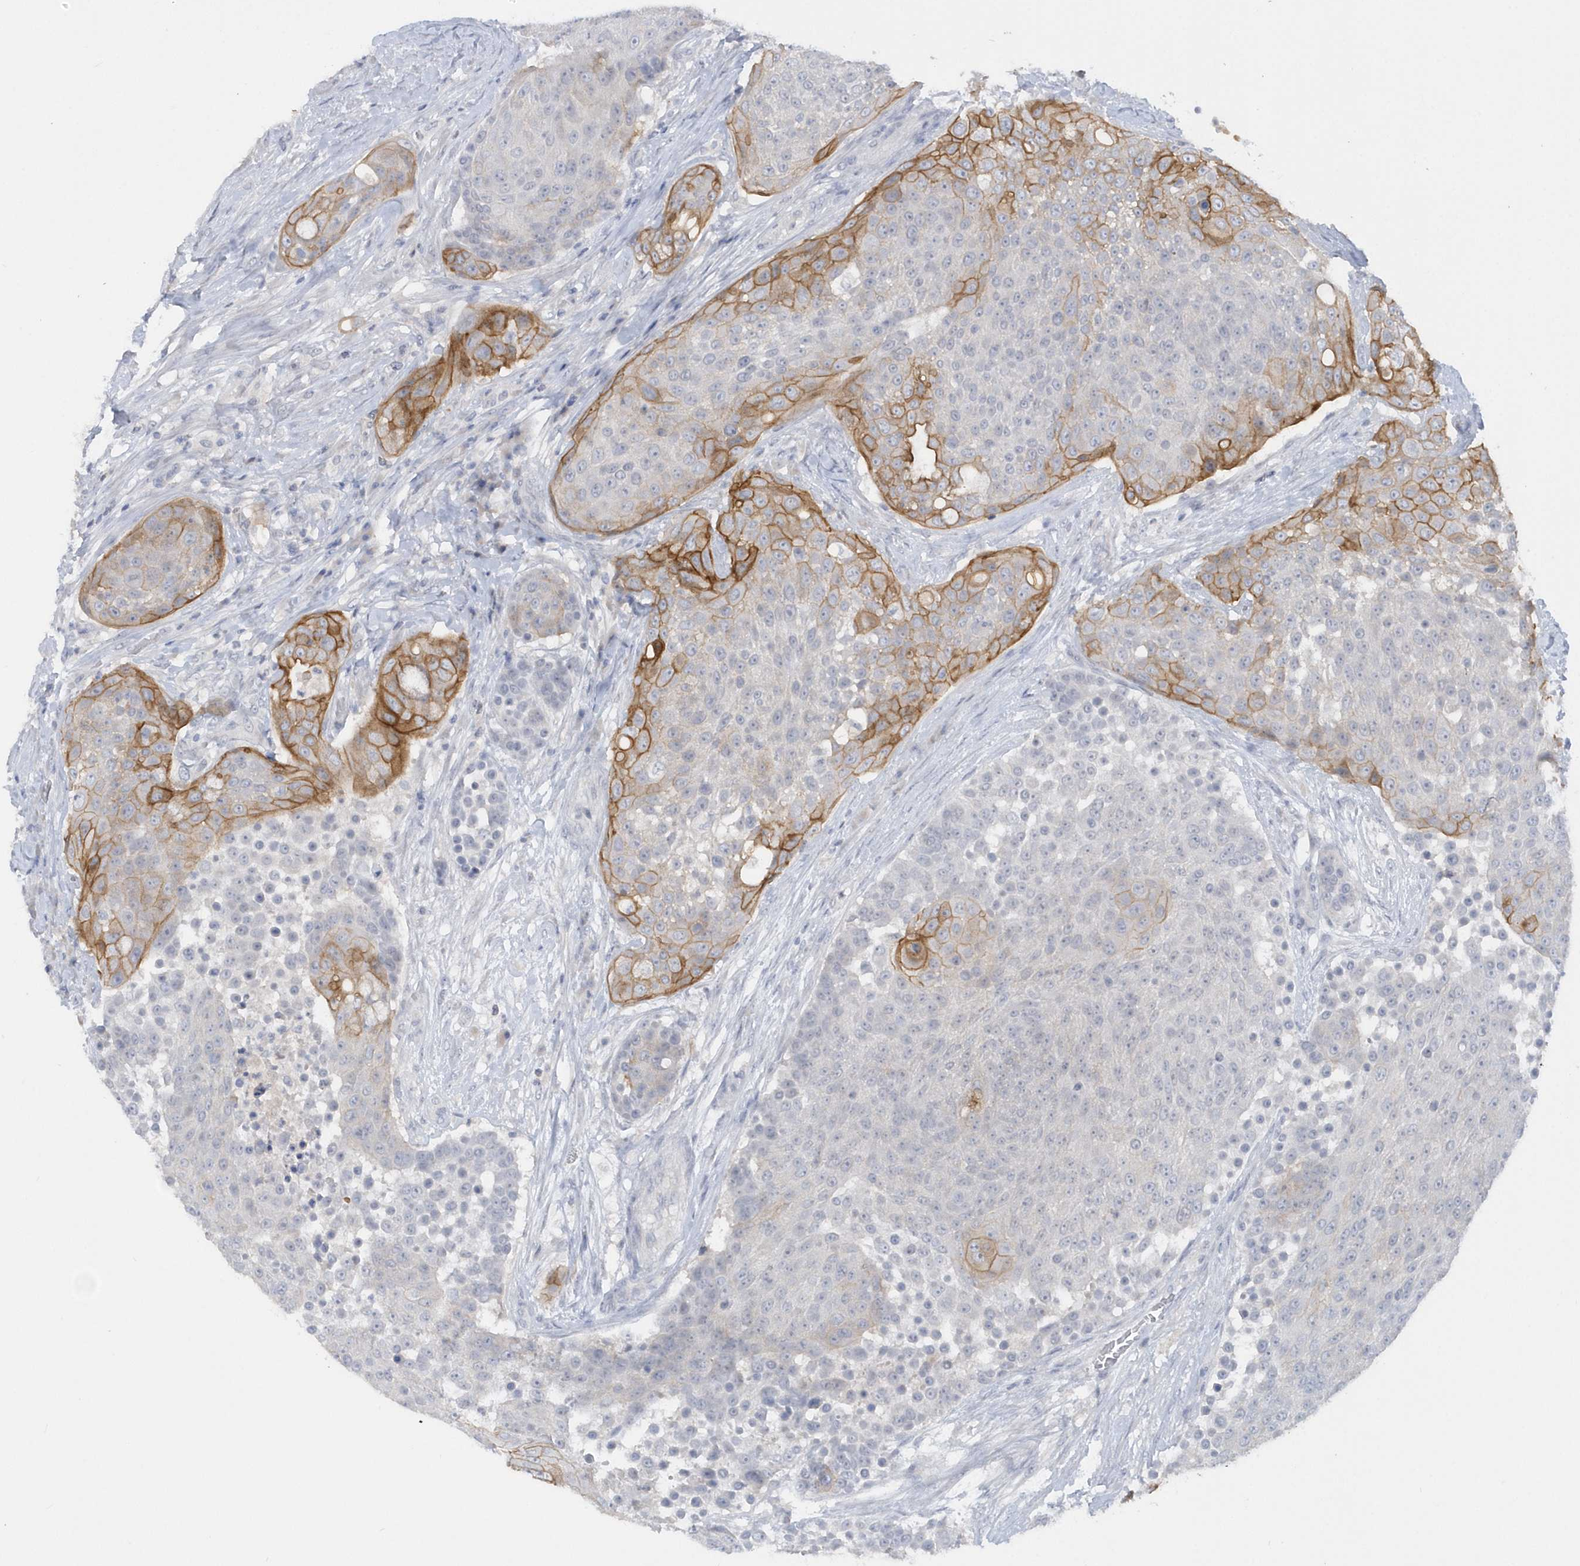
{"staining": {"intensity": "strong", "quantity": "25%-75%", "location": "cytoplasmic/membranous"}, "tissue": "urothelial cancer", "cell_type": "Tumor cells", "image_type": "cancer", "snomed": [{"axis": "morphology", "description": "Urothelial carcinoma, High grade"}, {"axis": "topography", "description": "Urinary bladder"}], "caption": "Human high-grade urothelial carcinoma stained with a protein marker reveals strong staining in tumor cells.", "gene": "RPE", "patient": {"sex": "female", "age": 63}}